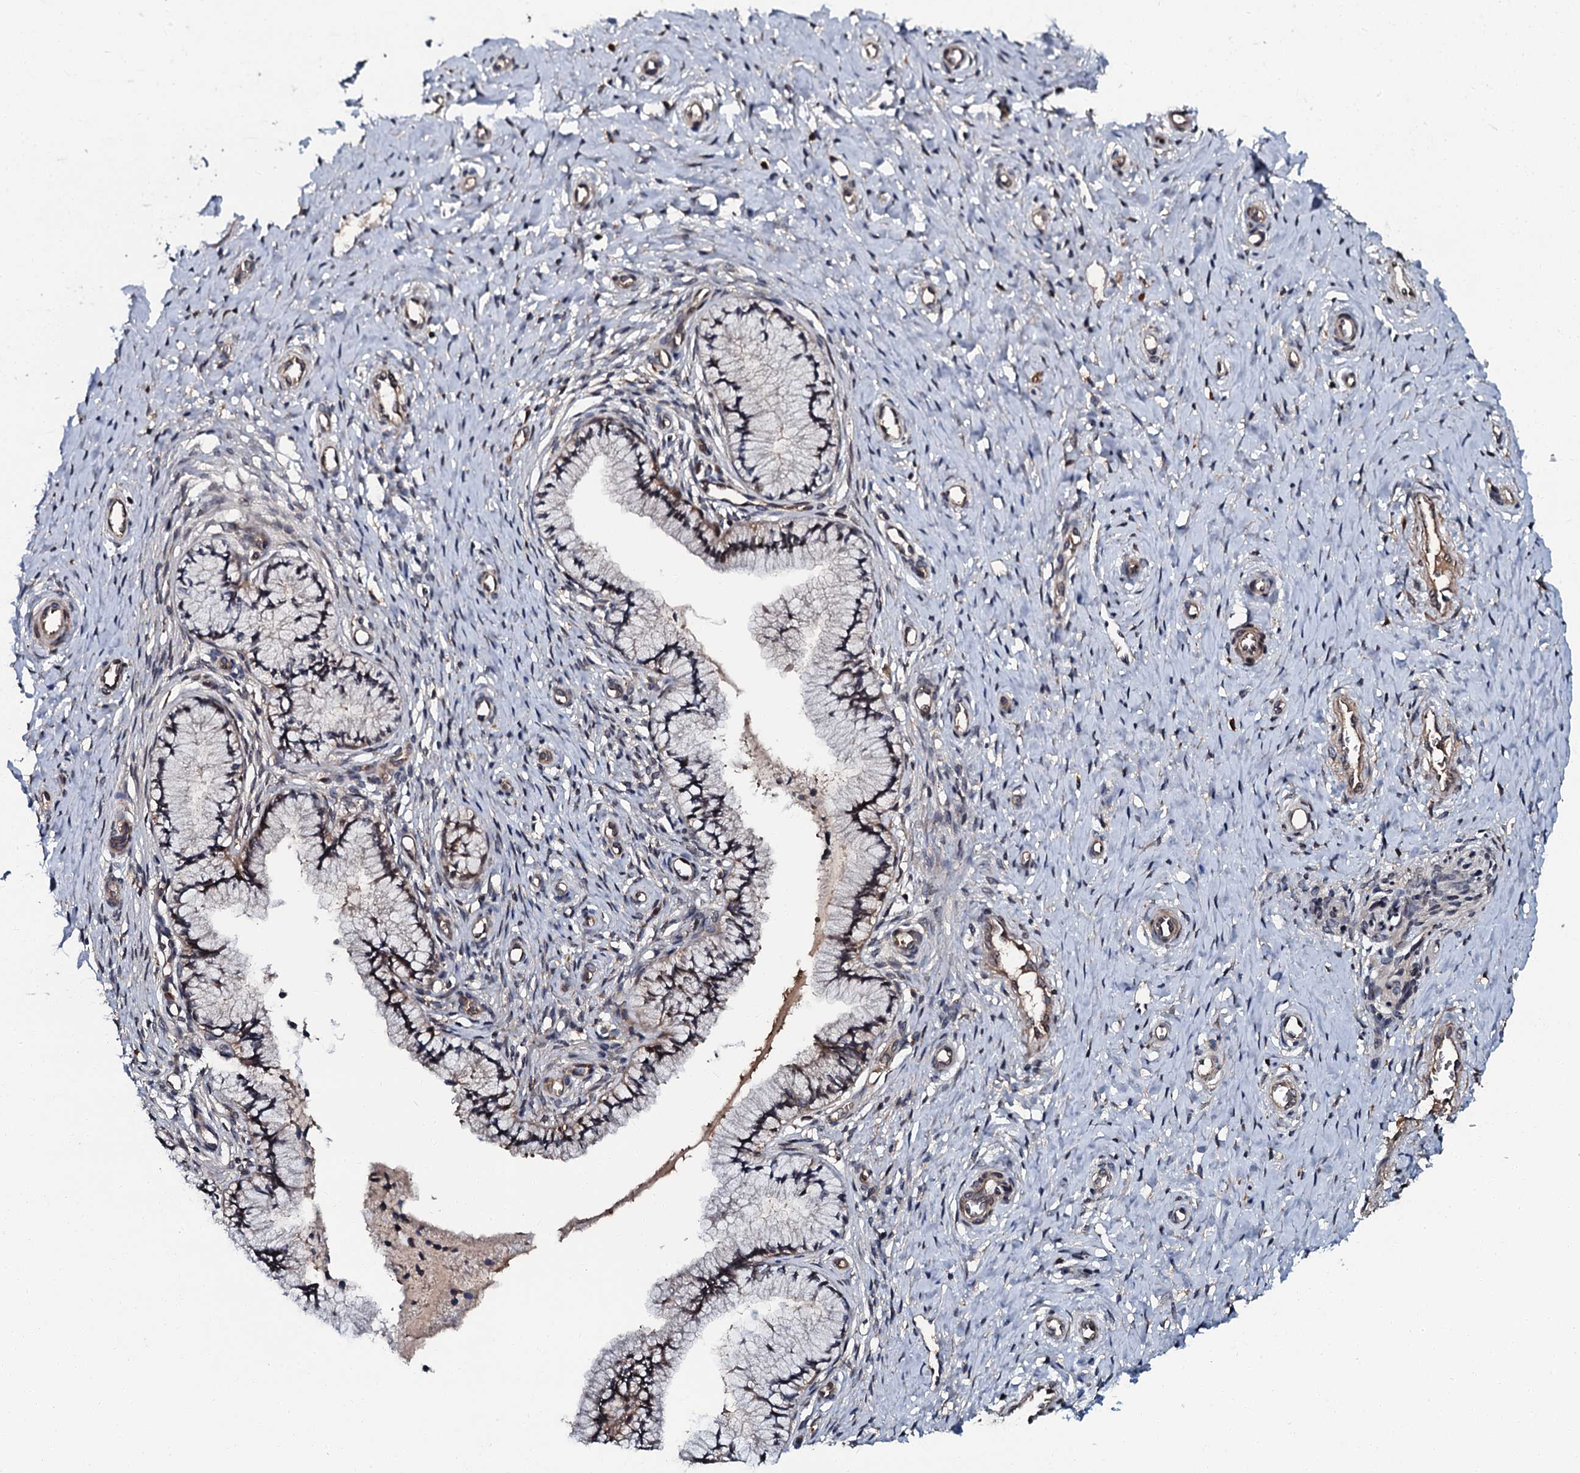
{"staining": {"intensity": "weak", "quantity": "25%-75%", "location": "cytoplasmic/membranous"}, "tissue": "cervix", "cell_type": "Glandular cells", "image_type": "normal", "snomed": [{"axis": "morphology", "description": "Normal tissue, NOS"}, {"axis": "topography", "description": "Cervix"}], "caption": "Immunohistochemical staining of unremarkable cervix displays low levels of weak cytoplasmic/membranous staining in about 25%-75% of glandular cells. (DAB IHC with brightfield microscopy, high magnification).", "gene": "N4BP1", "patient": {"sex": "female", "age": 36}}